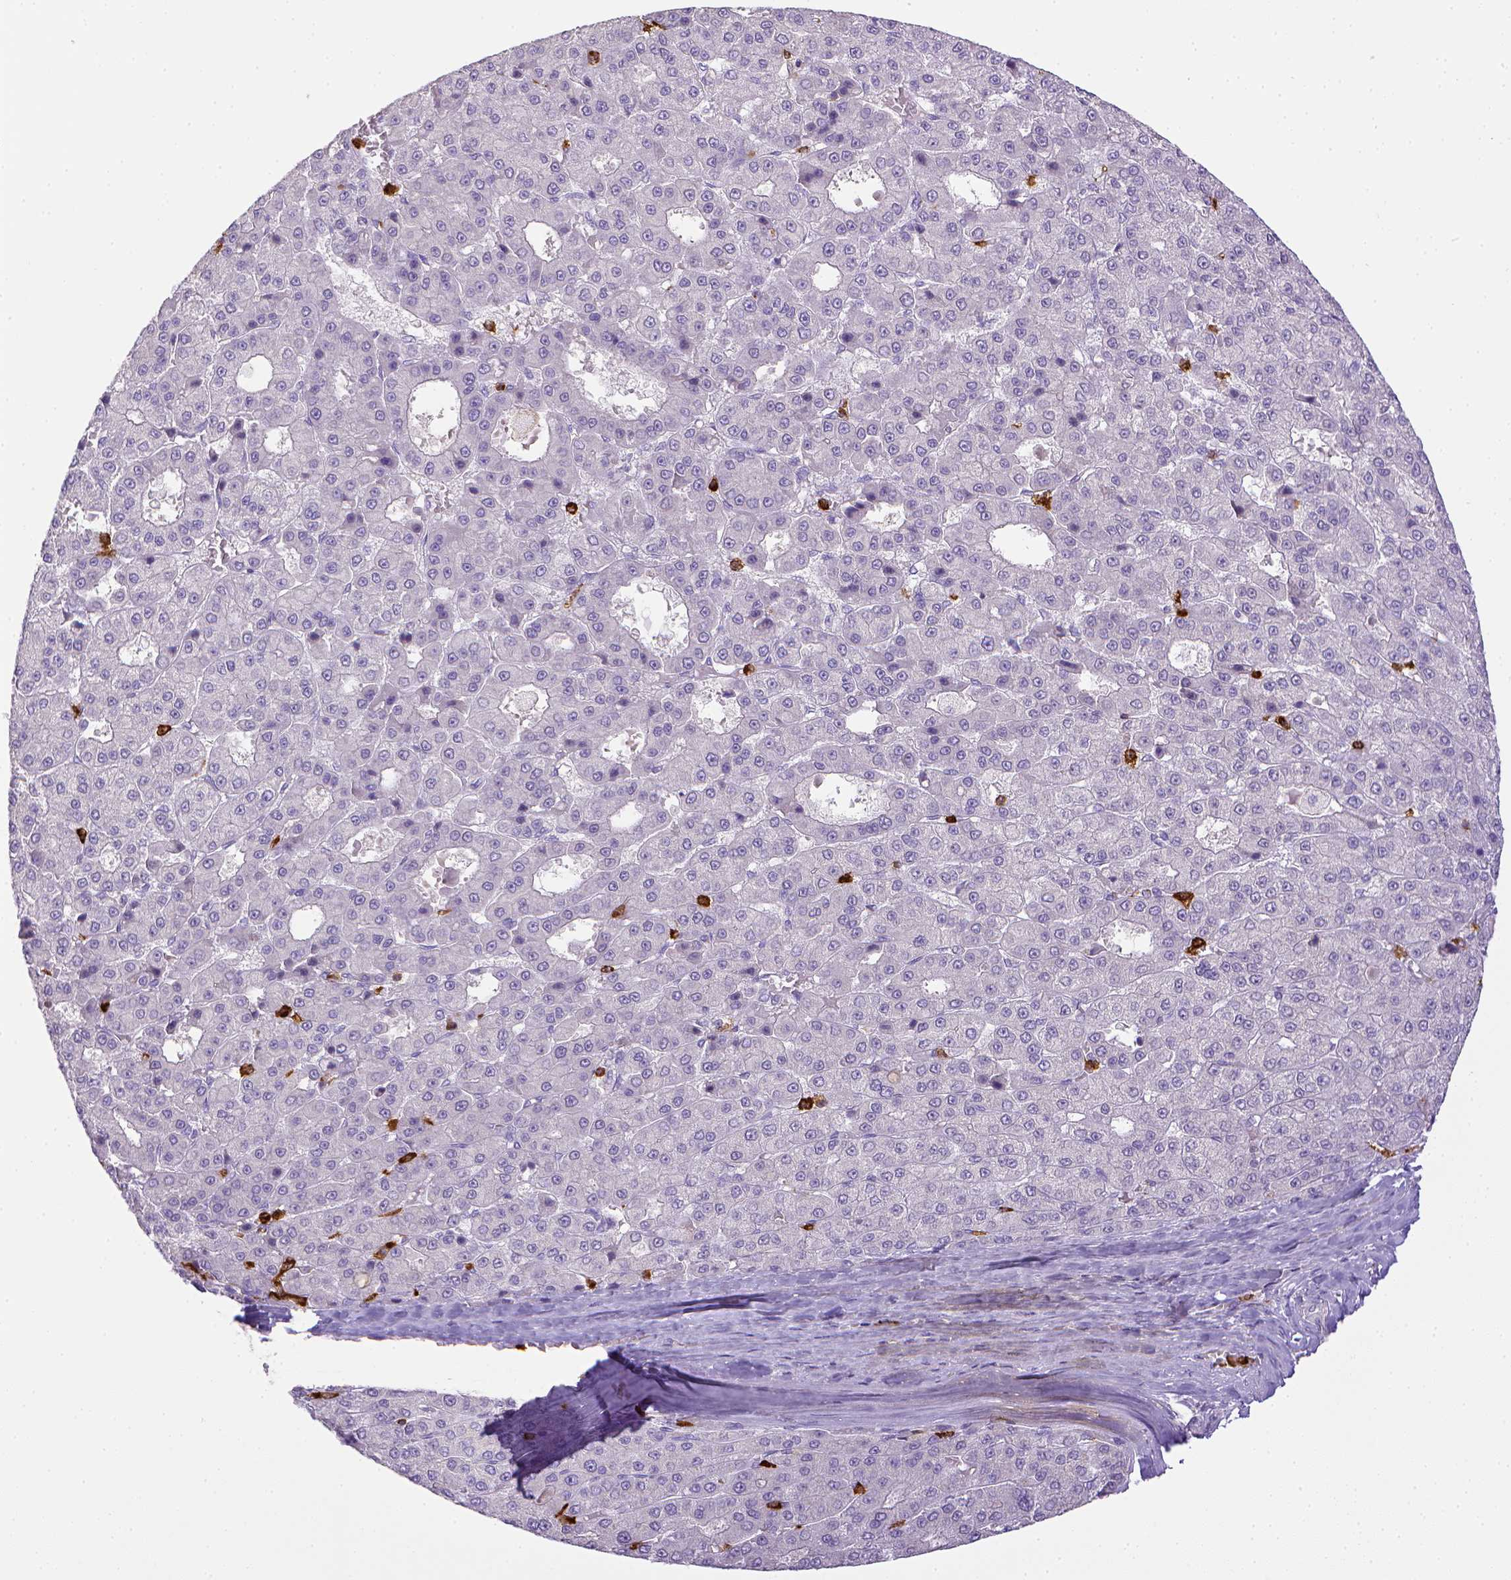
{"staining": {"intensity": "negative", "quantity": "none", "location": "none"}, "tissue": "liver cancer", "cell_type": "Tumor cells", "image_type": "cancer", "snomed": [{"axis": "morphology", "description": "Carcinoma, Hepatocellular, NOS"}, {"axis": "topography", "description": "Liver"}], "caption": "Image shows no significant protein positivity in tumor cells of liver cancer (hepatocellular carcinoma). (Stains: DAB immunohistochemistry with hematoxylin counter stain, Microscopy: brightfield microscopy at high magnification).", "gene": "ITGAM", "patient": {"sex": "male", "age": 70}}